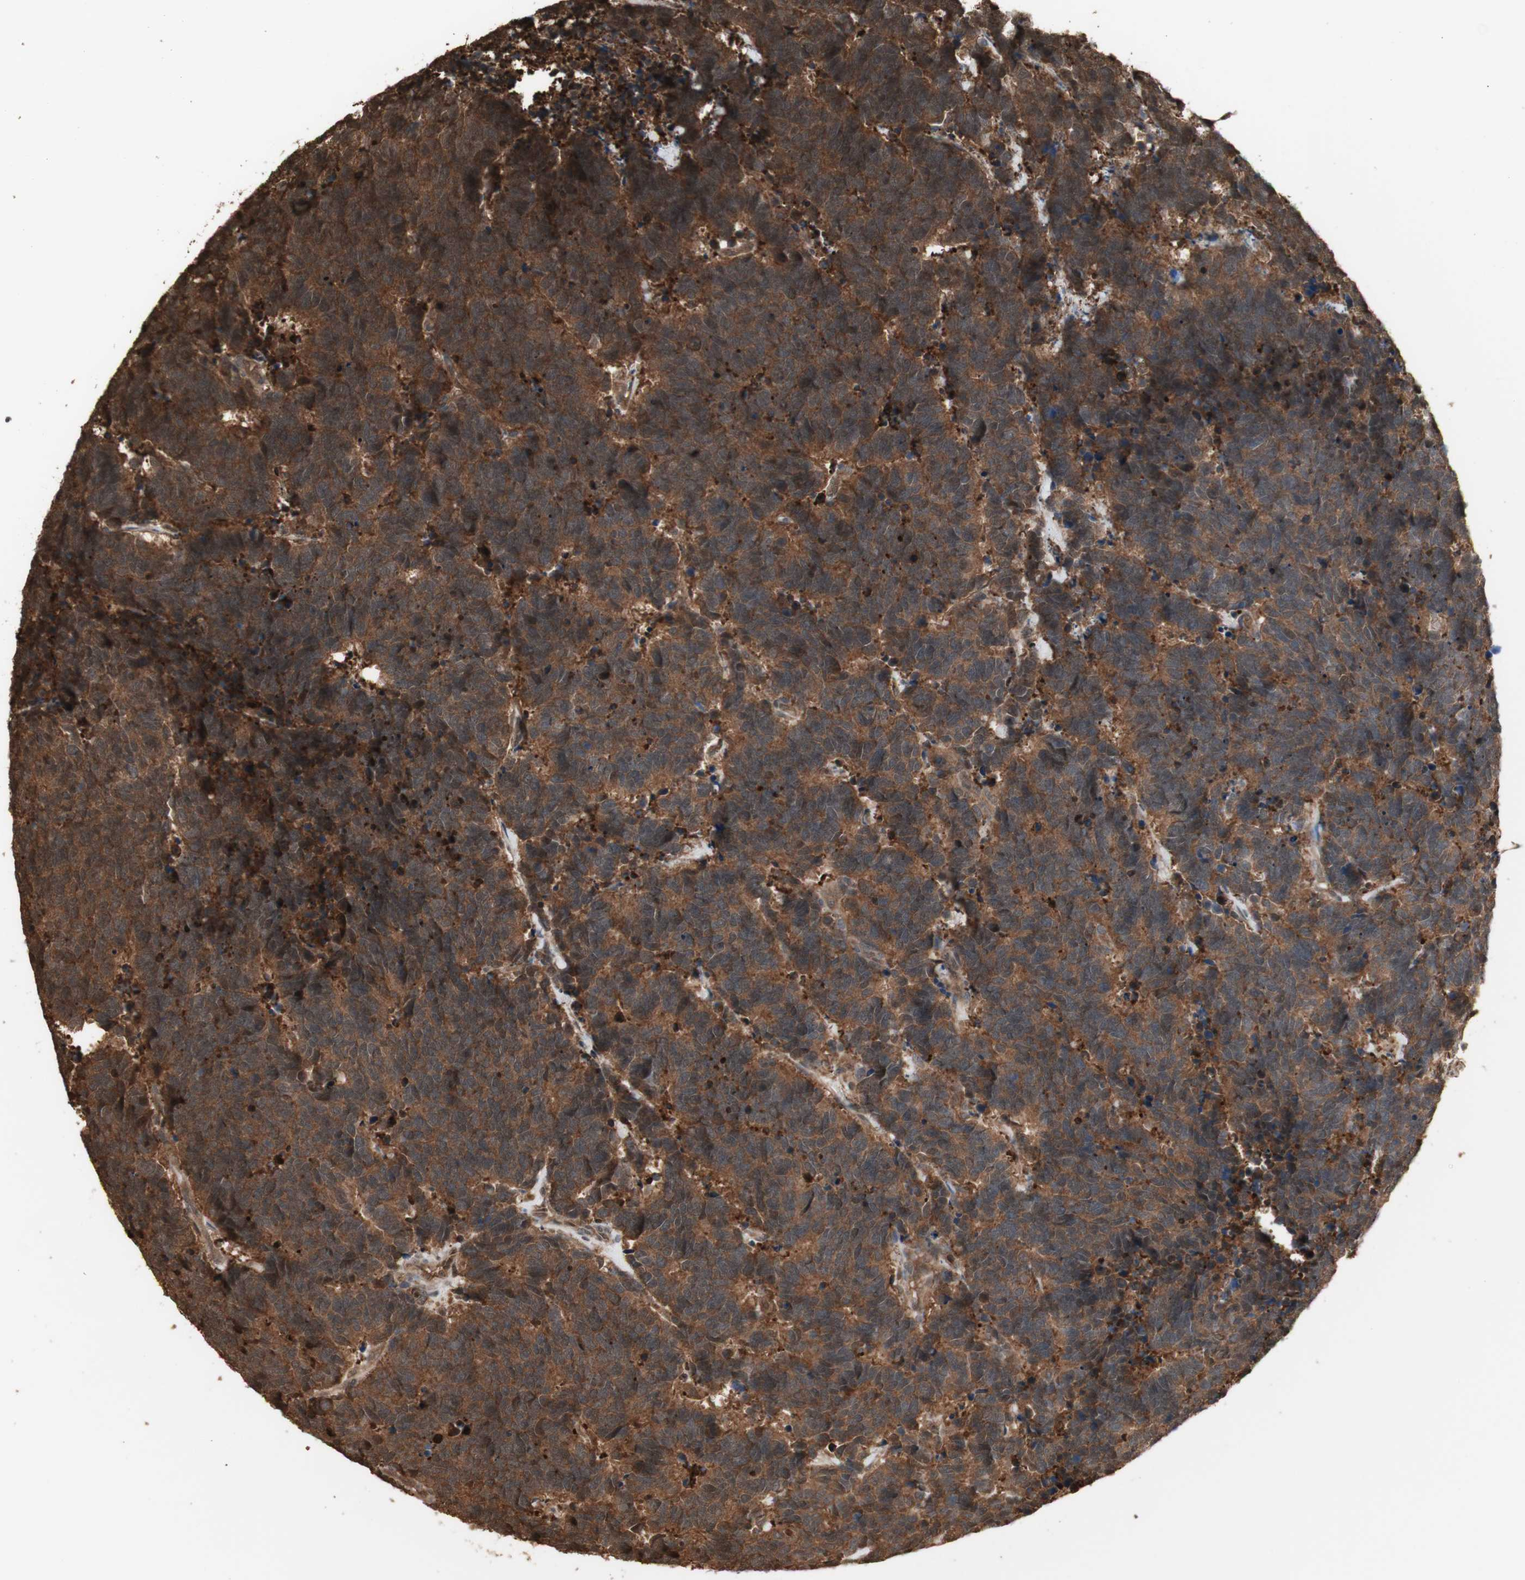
{"staining": {"intensity": "strong", "quantity": ">75%", "location": "cytoplasmic/membranous"}, "tissue": "carcinoid", "cell_type": "Tumor cells", "image_type": "cancer", "snomed": [{"axis": "morphology", "description": "Carcinoma, NOS"}, {"axis": "morphology", "description": "Carcinoid, malignant, NOS"}, {"axis": "topography", "description": "Urinary bladder"}], "caption": "About >75% of tumor cells in carcinoma reveal strong cytoplasmic/membranous protein staining as visualized by brown immunohistochemical staining.", "gene": "YWHAB", "patient": {"sex": "male", "age": 57}}